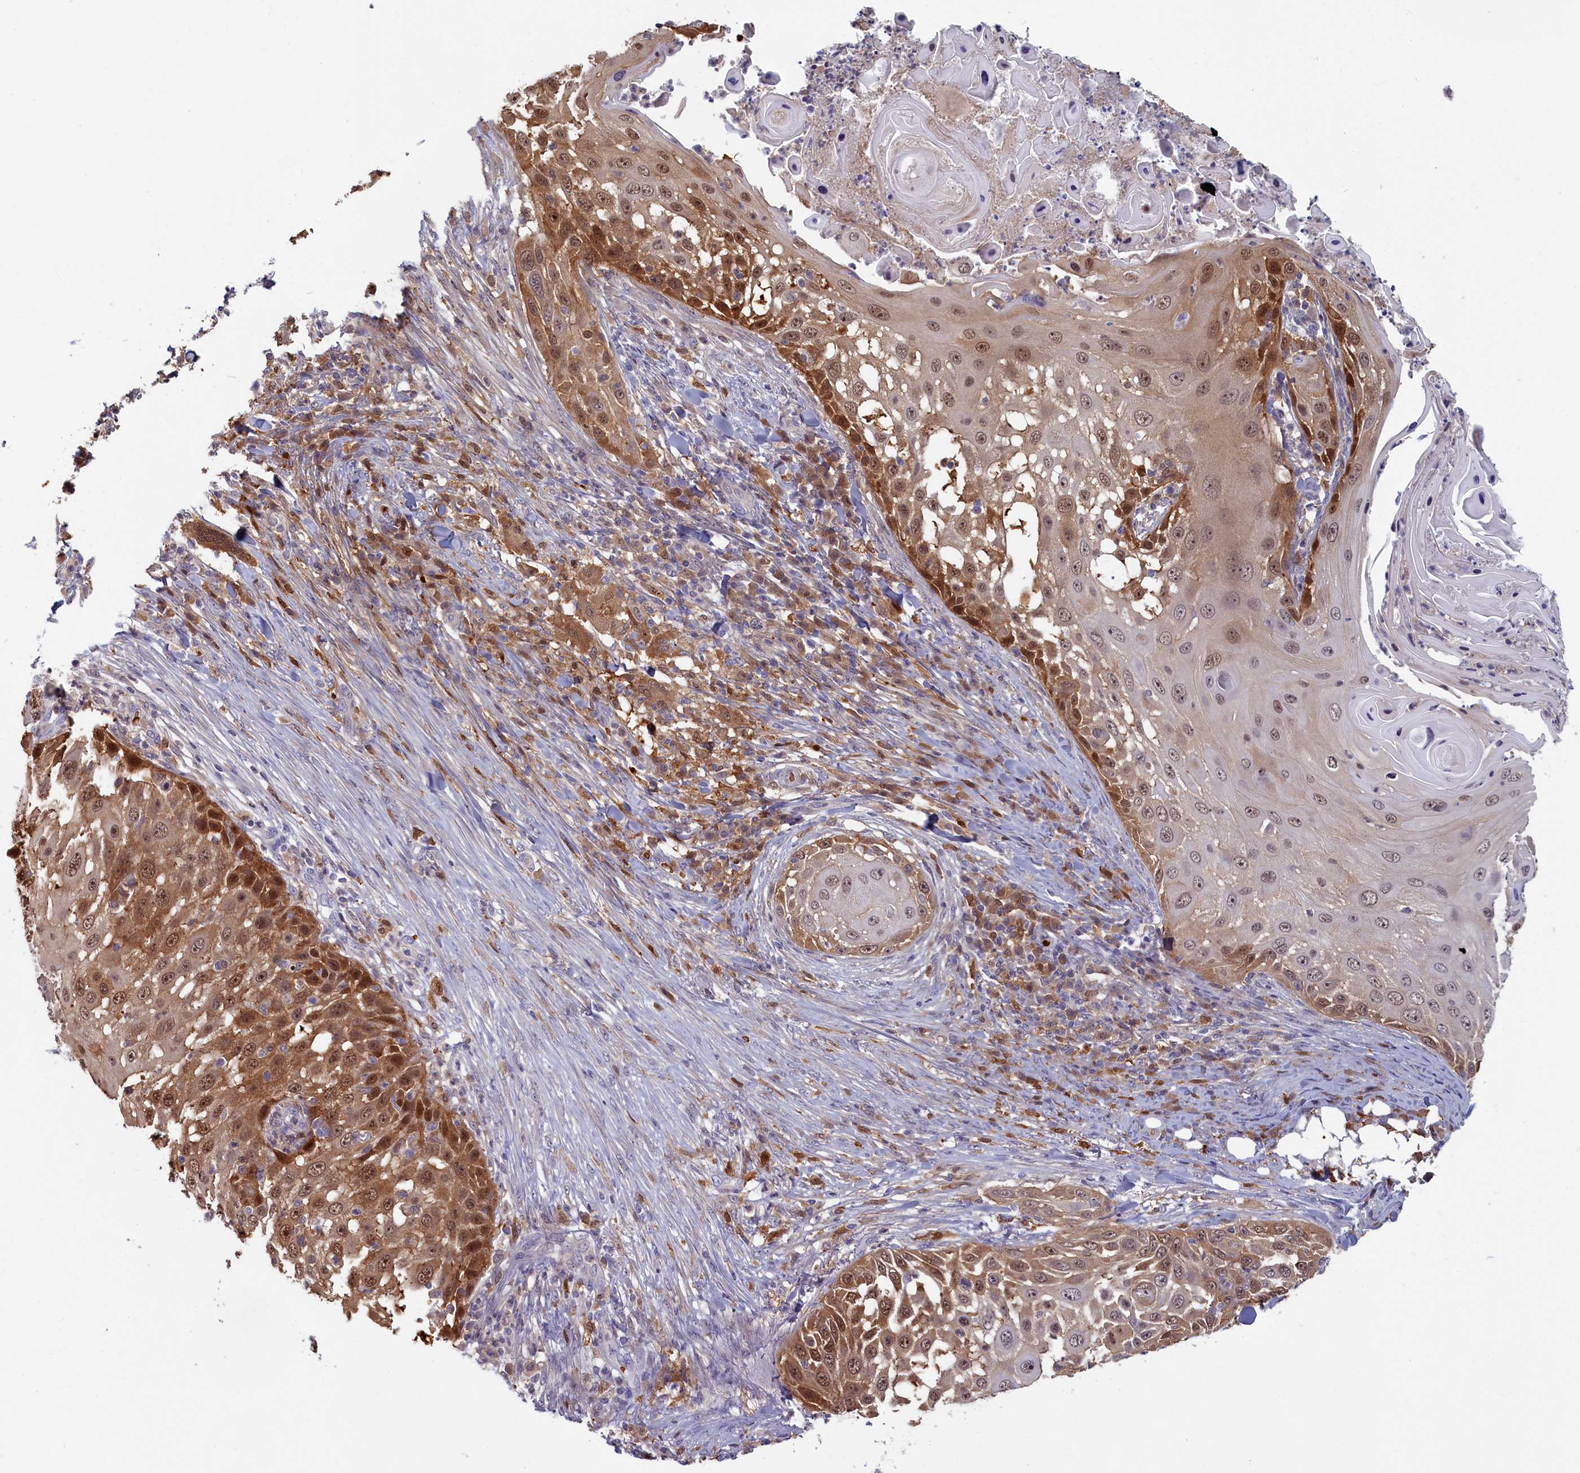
{"staining": {"intensity": "moderate", "quantity": ">75%", "location": "cytoplasmic/membranous,nuclear"}, "tissue": "skin cancer", "cell_type": "Tumor cells", "image_type": "cancer", "snomed": [{"axis": "morphology", "description": "Squamous cell carcinoma, NOS"}, {"axis": "topography", "description": "Skin"}], "caption": "Immunohistochemical staining of human skin cancer displays medium levels of moderate cytoplasmic/membranous and nuclear positivity in about >75% of tumor cells.", "gene": "BLVRB", "patient": {"sex": "female", "age": 44}}